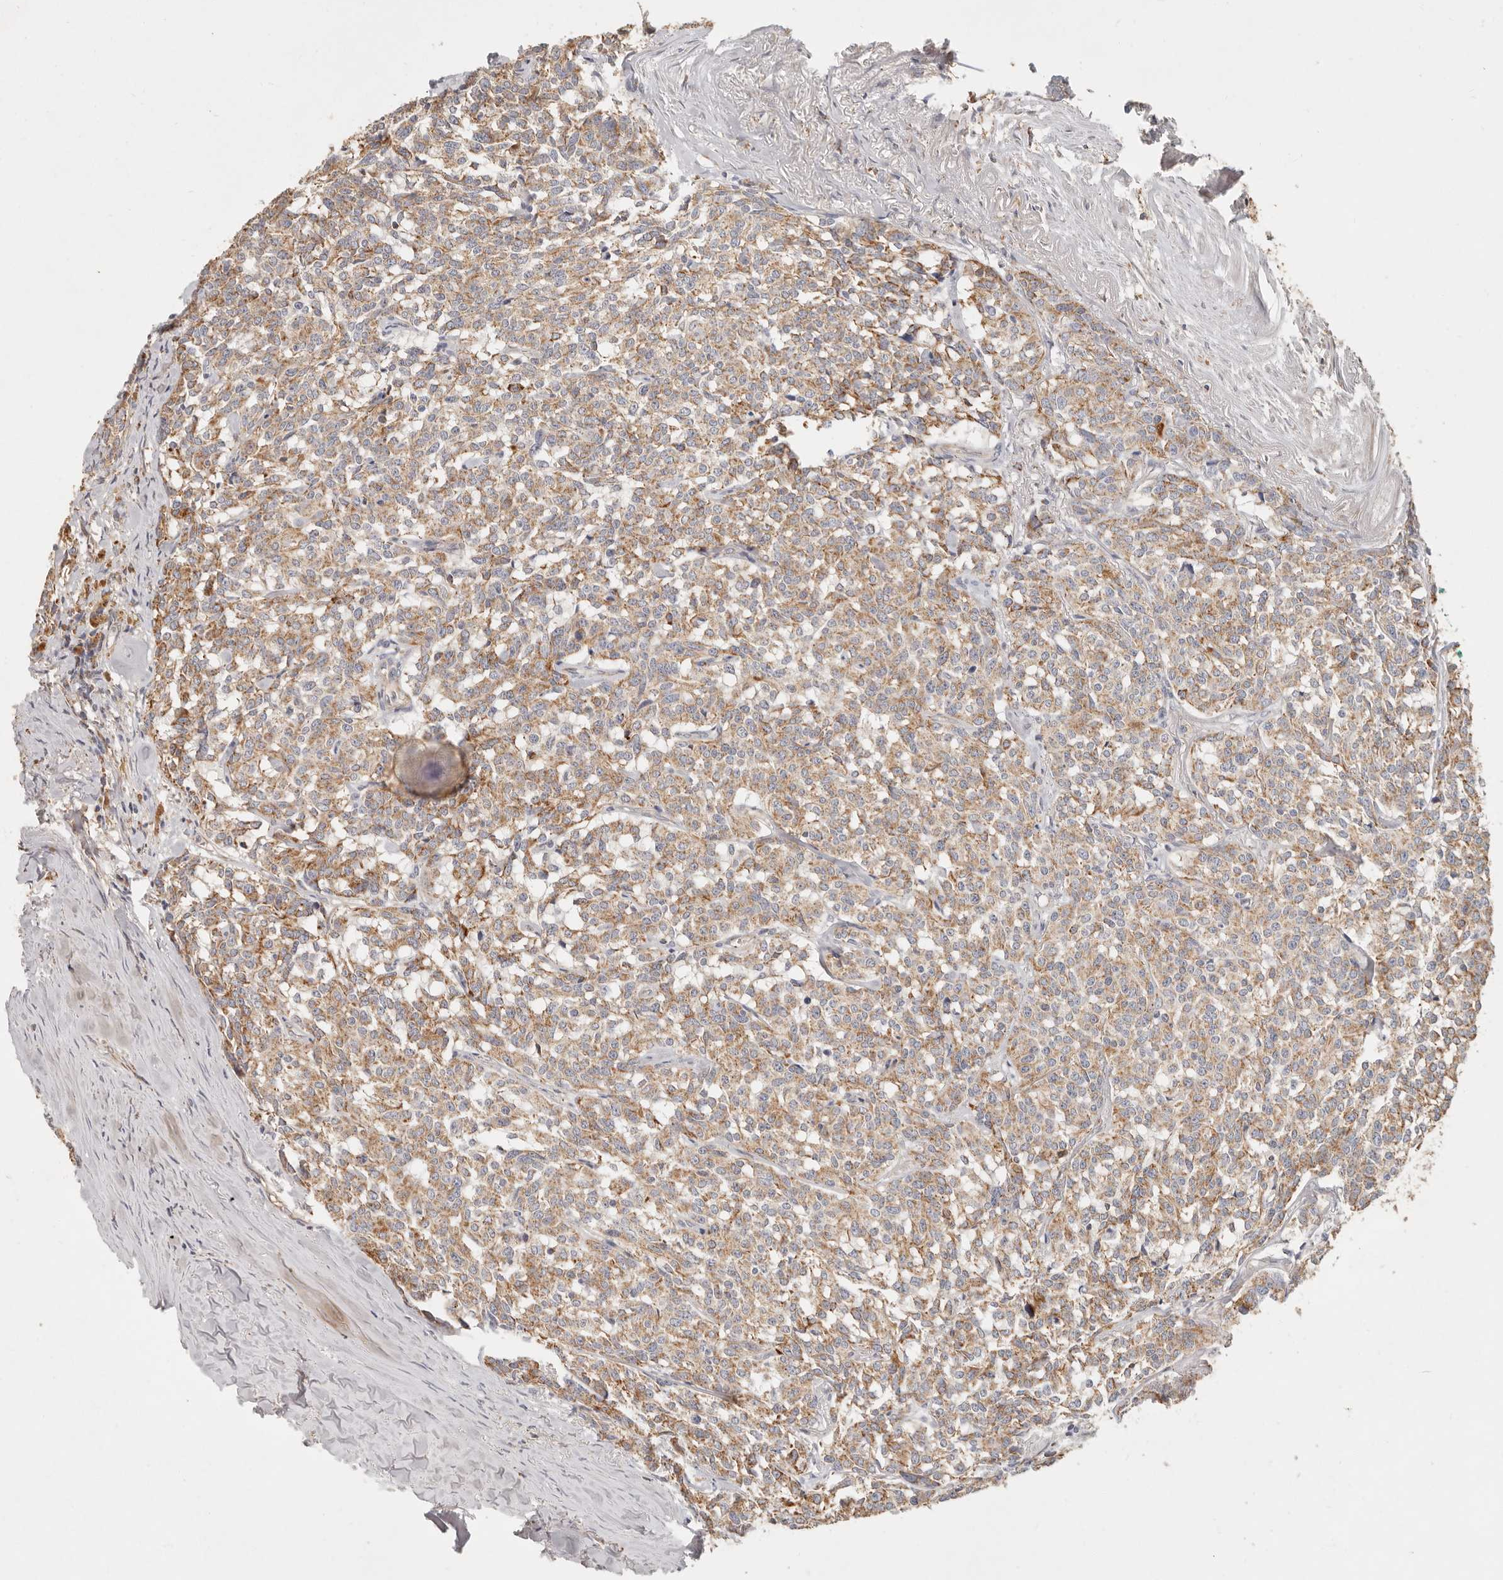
{"staining": {"intensity": "moderate", "quantity": ">75%", "location": "cytoplasmic/membranous"}, "tissue": "carcinoid", "cell_type": "Tumor cells", "image_type": "cancer", "snomed": [{"axis": "morphology", "description": "Carcinoid, malignant, NOS"}, {"axis": "topography", "description": "Lung"}], "caption": "IHC histopathology image of neoplastic tissue: carcinoid (malignant) stained using immunohistochemistry (IHC) demonstrates medium levels of moderate protein expression localized specifically in the cytoplasmic/membranous of tumor cells, appearing as a cytoplasmic/membranous brown color.", "gene": "ARHGEF10L", "patient": {"sex": "female", "age": 46}}